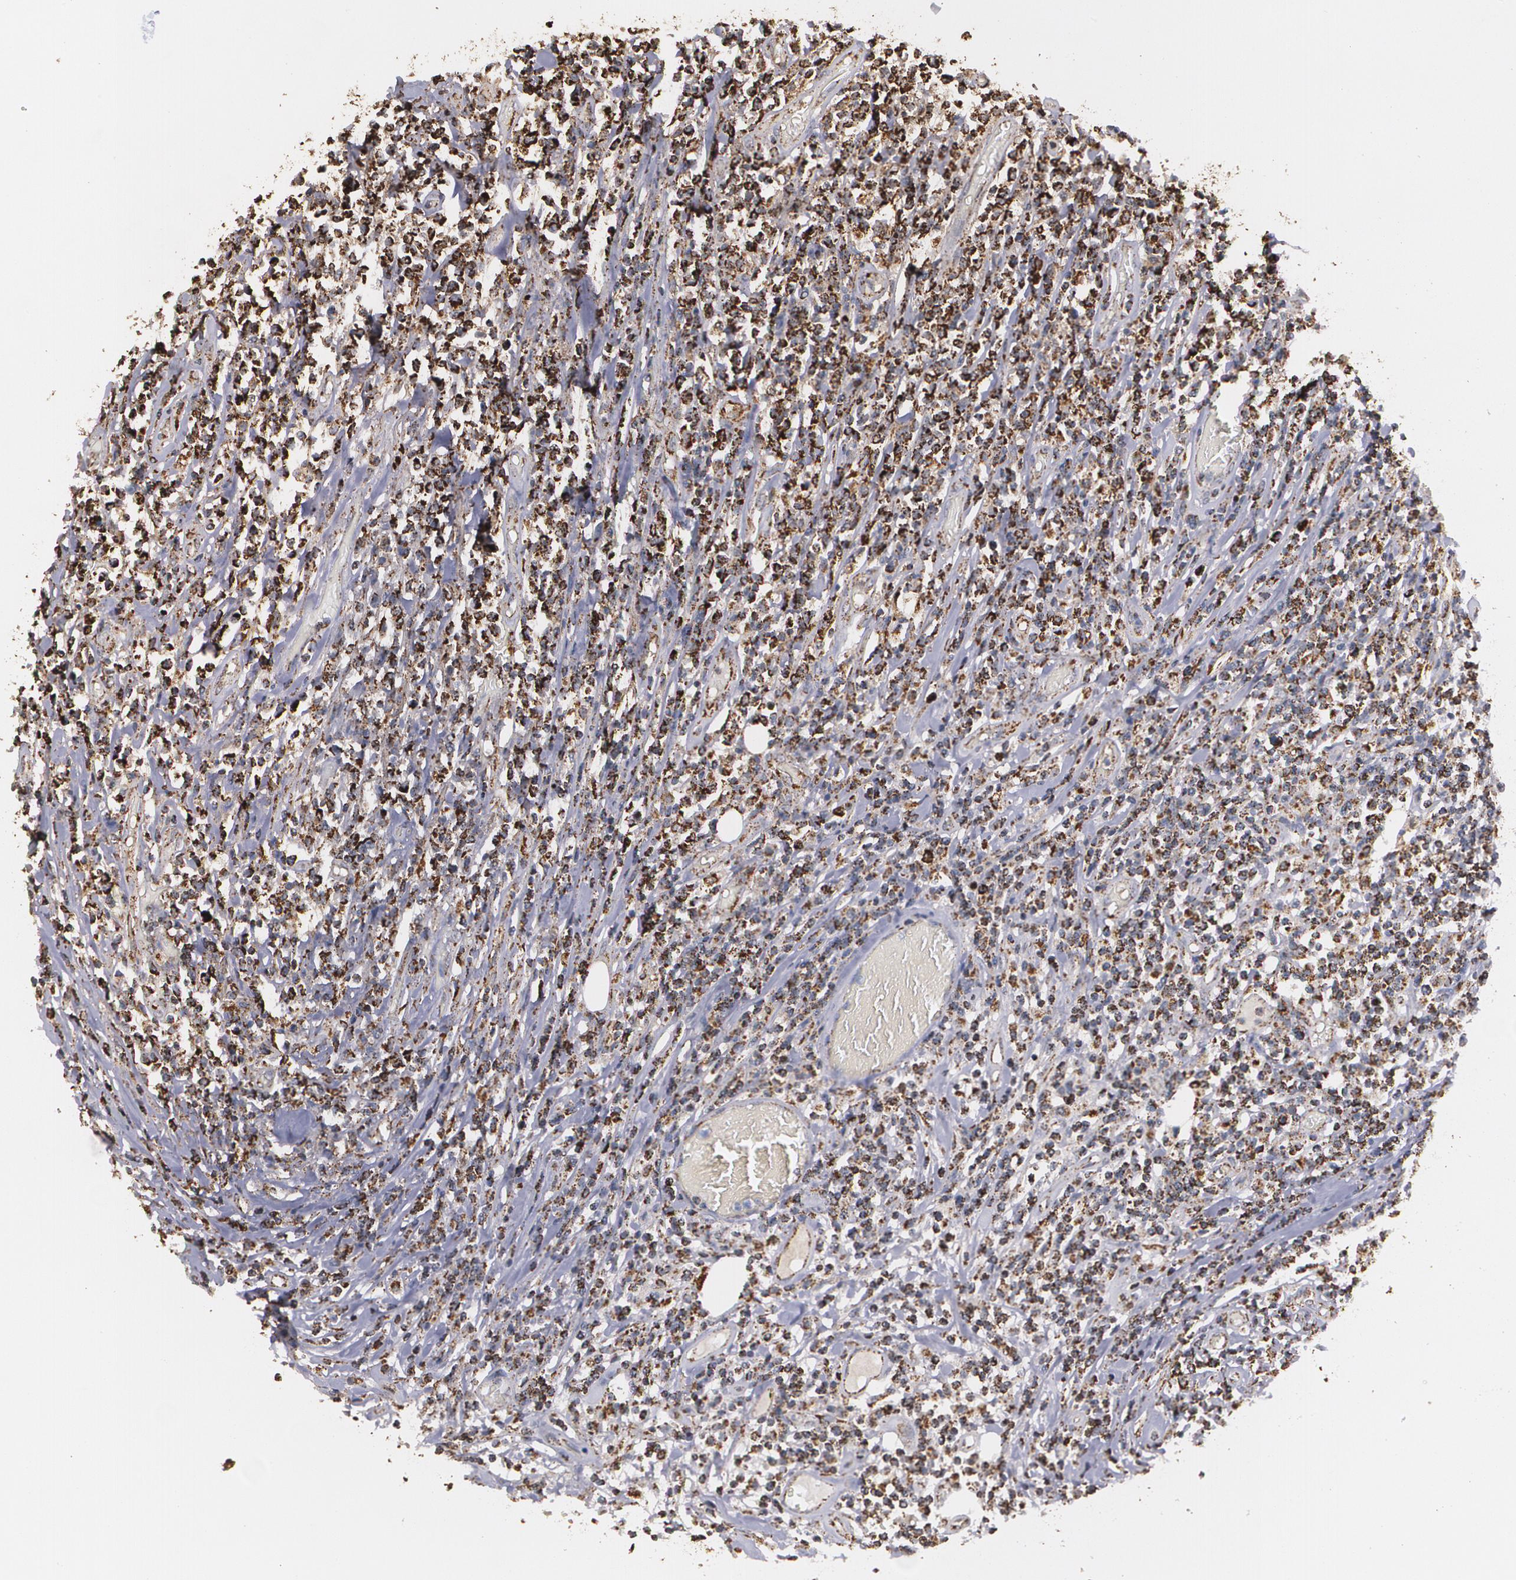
{"staining": {"intensity": "strong", "quantity": ">75%", "location": "cytoplasmic/membranous"}, "tissue": "lymphoma", "cell_type": "Tumor cells", "image_type": "cancer", "snomed": [{"axis": "morphology", "description": "Malignant lymphoma, non-Hodgkin's type, High grade"}, {"axis": "topography", "description": "Colon"}], "caption": "The photomicrograph exhibits a brown stain indicating the presence of a protein in the cytoplasmic/membranous of tumor cells in lymphoma.", "gene": "HSPD1", "patient": {"sex": "male", "age": 82}}